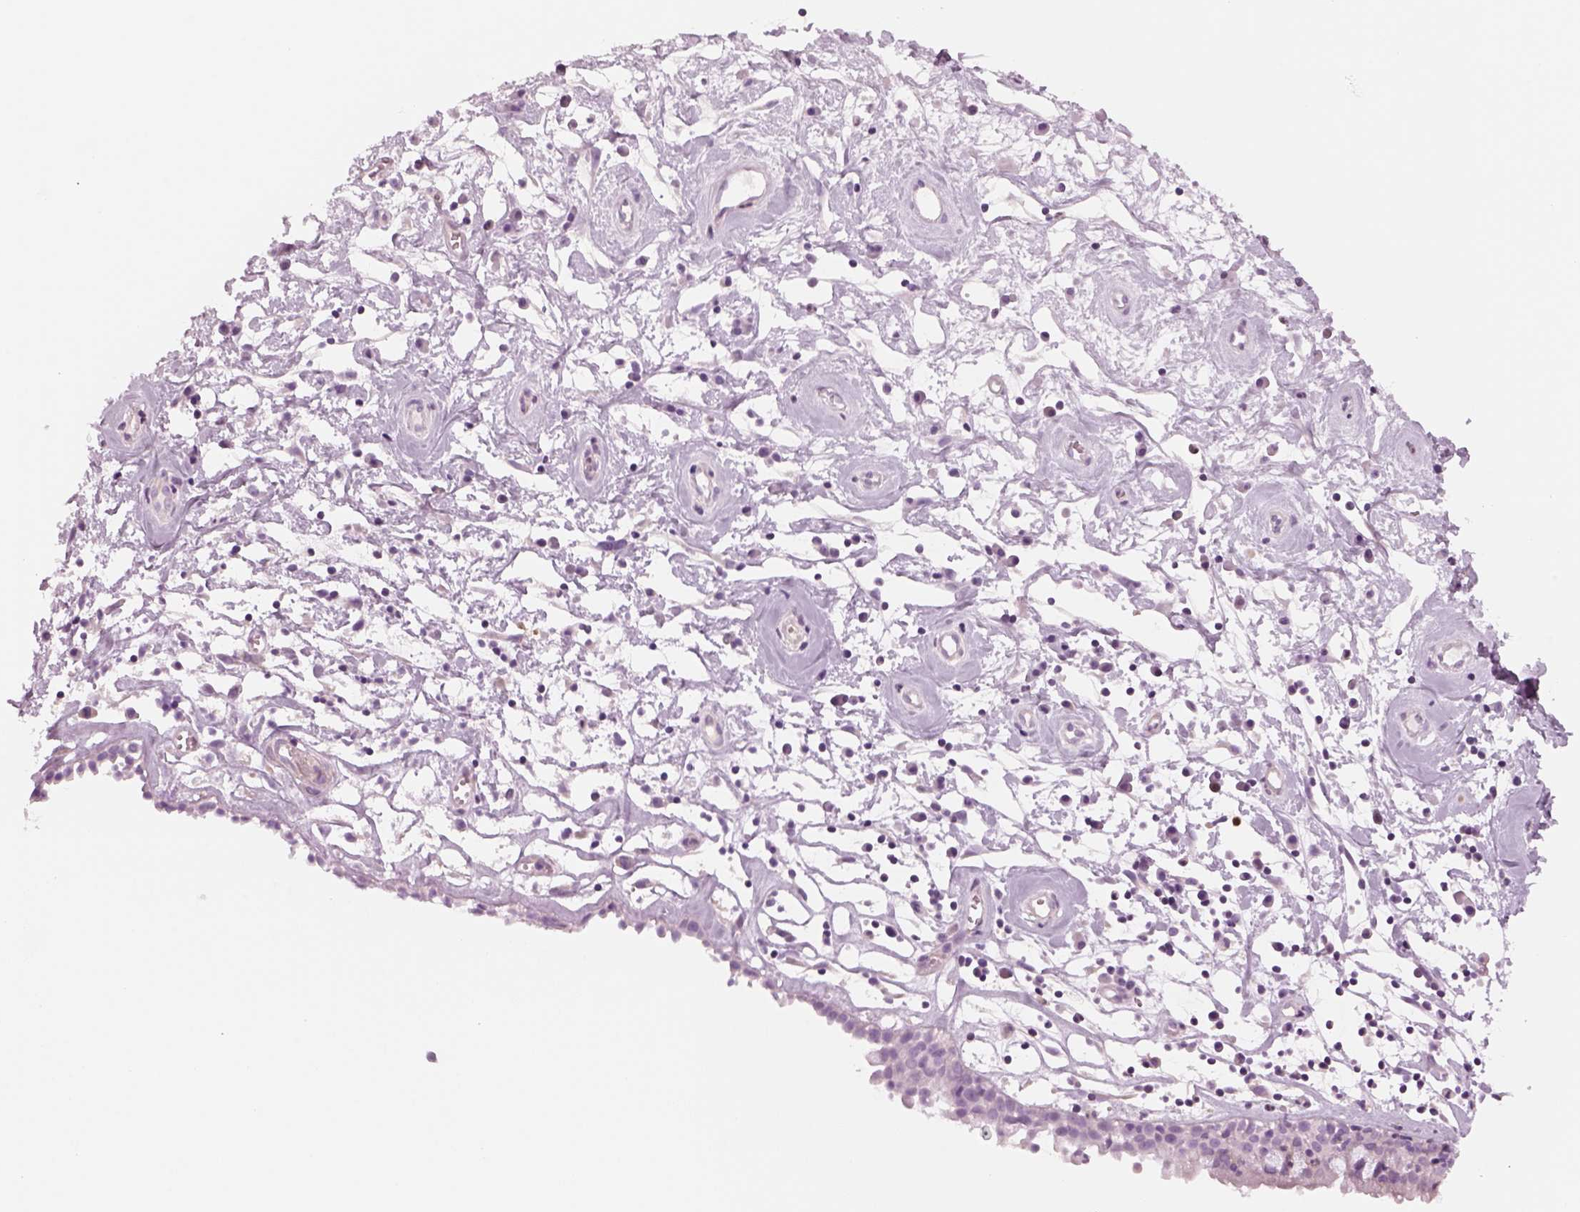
{"staining": {"intensity": "negative", "quantity": "none", "location": "none"}, "tissue": "nasopharynx", "cell_type": "Respiratory epithelial cells", "image_type": "normal", "snomed": [{"axis": "morphology", "description": "Normal tissue, NOS"}, {"axis": "topography", "description": "Nasopharynx"}], "caption": "Respiratory epithelial cells show no significant positivity in benign nasopharynx. (Brightfield microscopy of DAB immunohistochemistry (IHC) at high magnification).", "gene": "SLC1A7", "patient": {"sex": "male", "age": 77}}